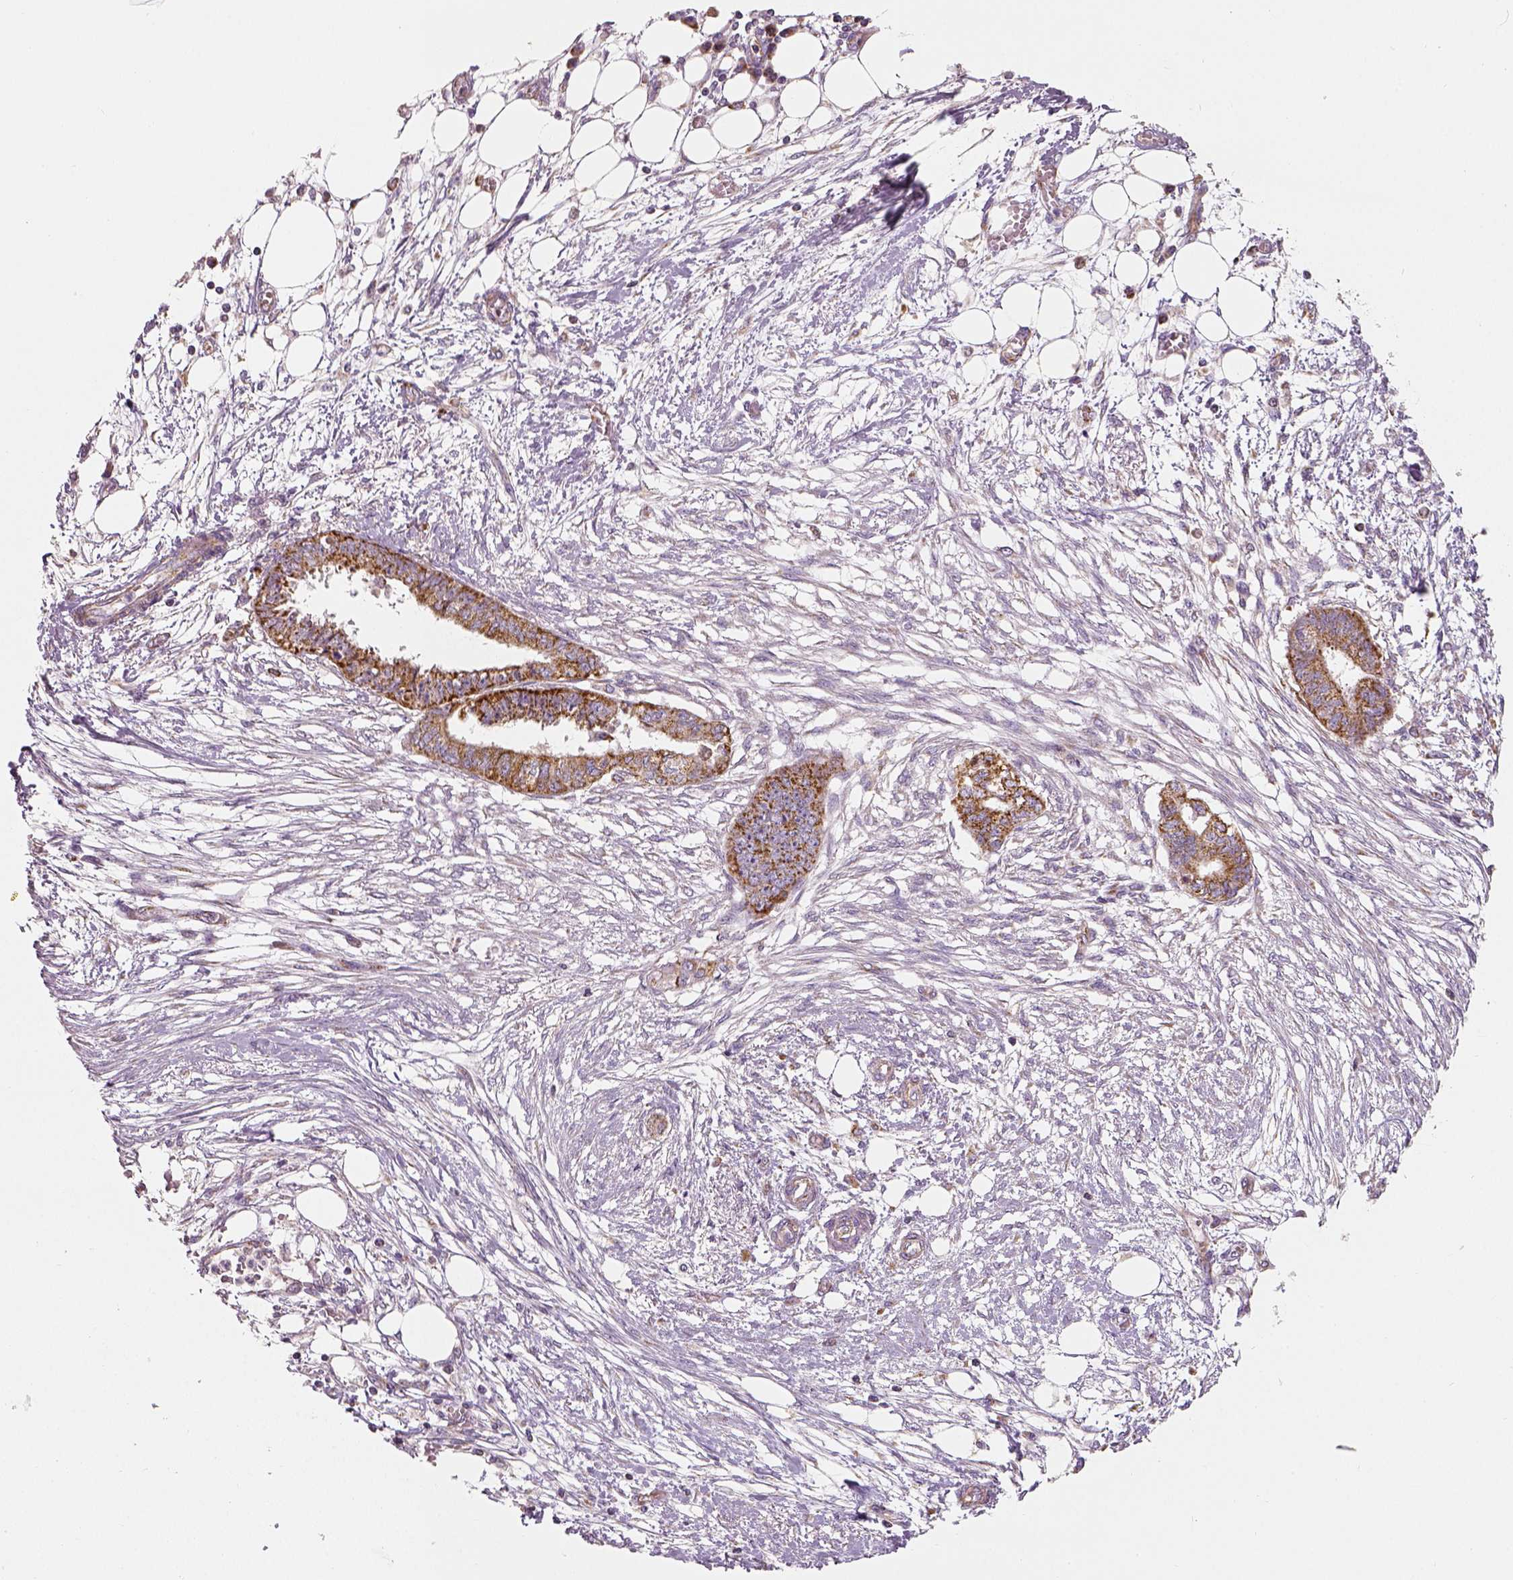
{"staining": {"intensity": "strong", "quantity": ">75%", "location": "cytoplasmic/membranous"}, "tissue": "endometrial cancer", "cell_type": "Tumor cells", "image_type": "cancer", "snomed": [{"axis": "morphology", "description": "Adenocarcinoma, NOS"}, {"axis": "morphology", "description": "Adenocarcinoma, metastatic, NOS"}, {"axis": "topography", "description": "Adipose tissue"}, {"axis": "topography", "description": "Endometrium"}], "caption": "A photomicrograph showing strong cytoplasmic/membranous expression in approximately >75% of tumor cells in endometrial cancer (adenocarcinoma), as visualized by brown immunohistochemical staining.", "gene": "PGAM5", "patient": {"sex": "female", "age": 67}}